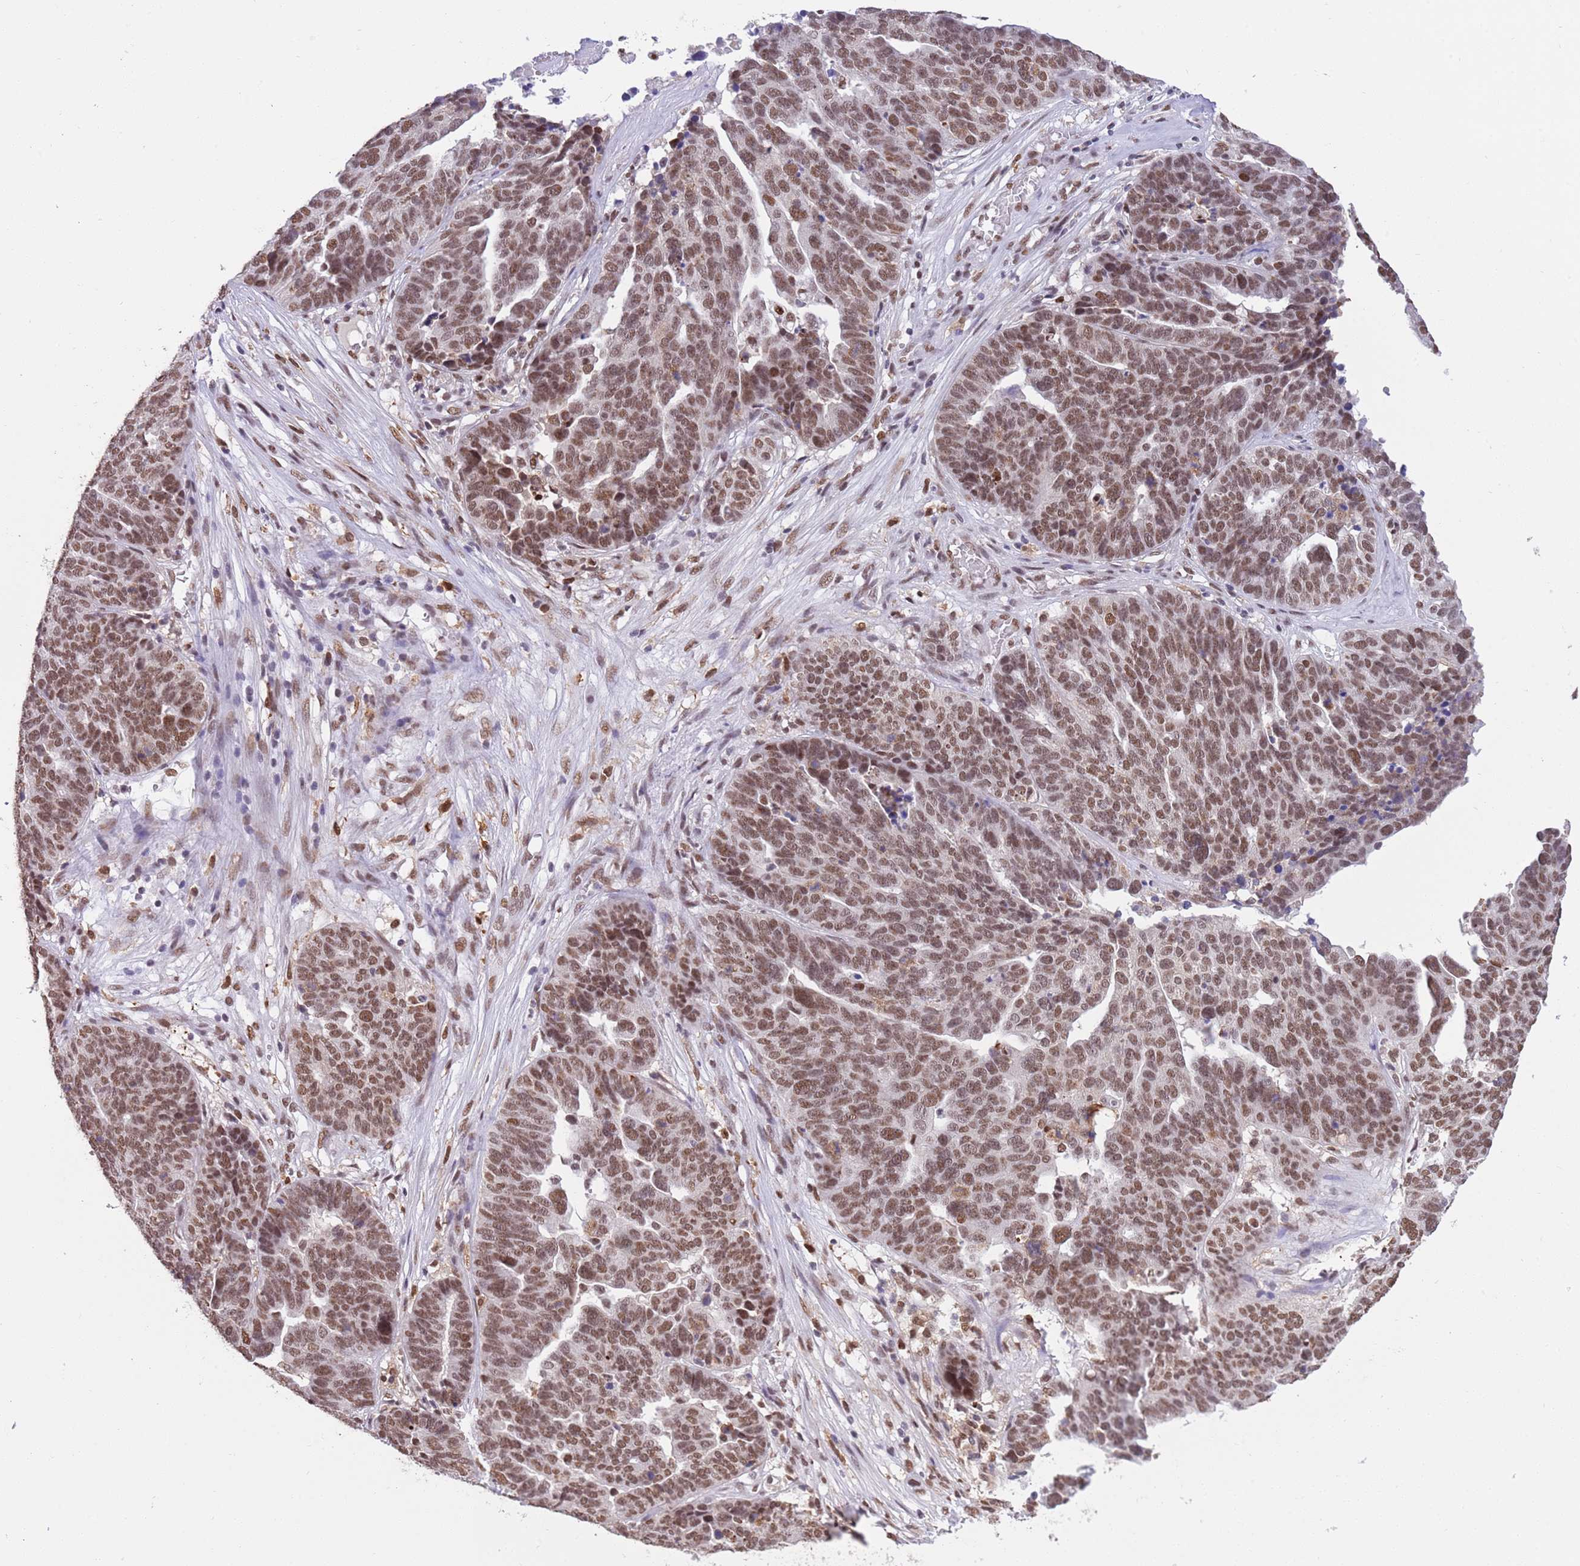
{"staining": {"intensity": "moderate", "quantity": ">75%", "location": "nuclear"}, "tissue": "ovarian cancer", "cell_type": "Tumor cells", "image_type": "cancer", "snomed": [{"axis": "morphology", "description": "Cystadenocarcinoma, serous, NOS"}, {"axis": "topography", "description": "Ovary"}], "caption": "Human serous cystadenocarcinoma (ovarian) stained for a protein (brown) shows moderate nuclear positive positivity in about >75% of tumor cells.", "gene": "TRIM32", "patient": {"sex": "female", "age": 59}}